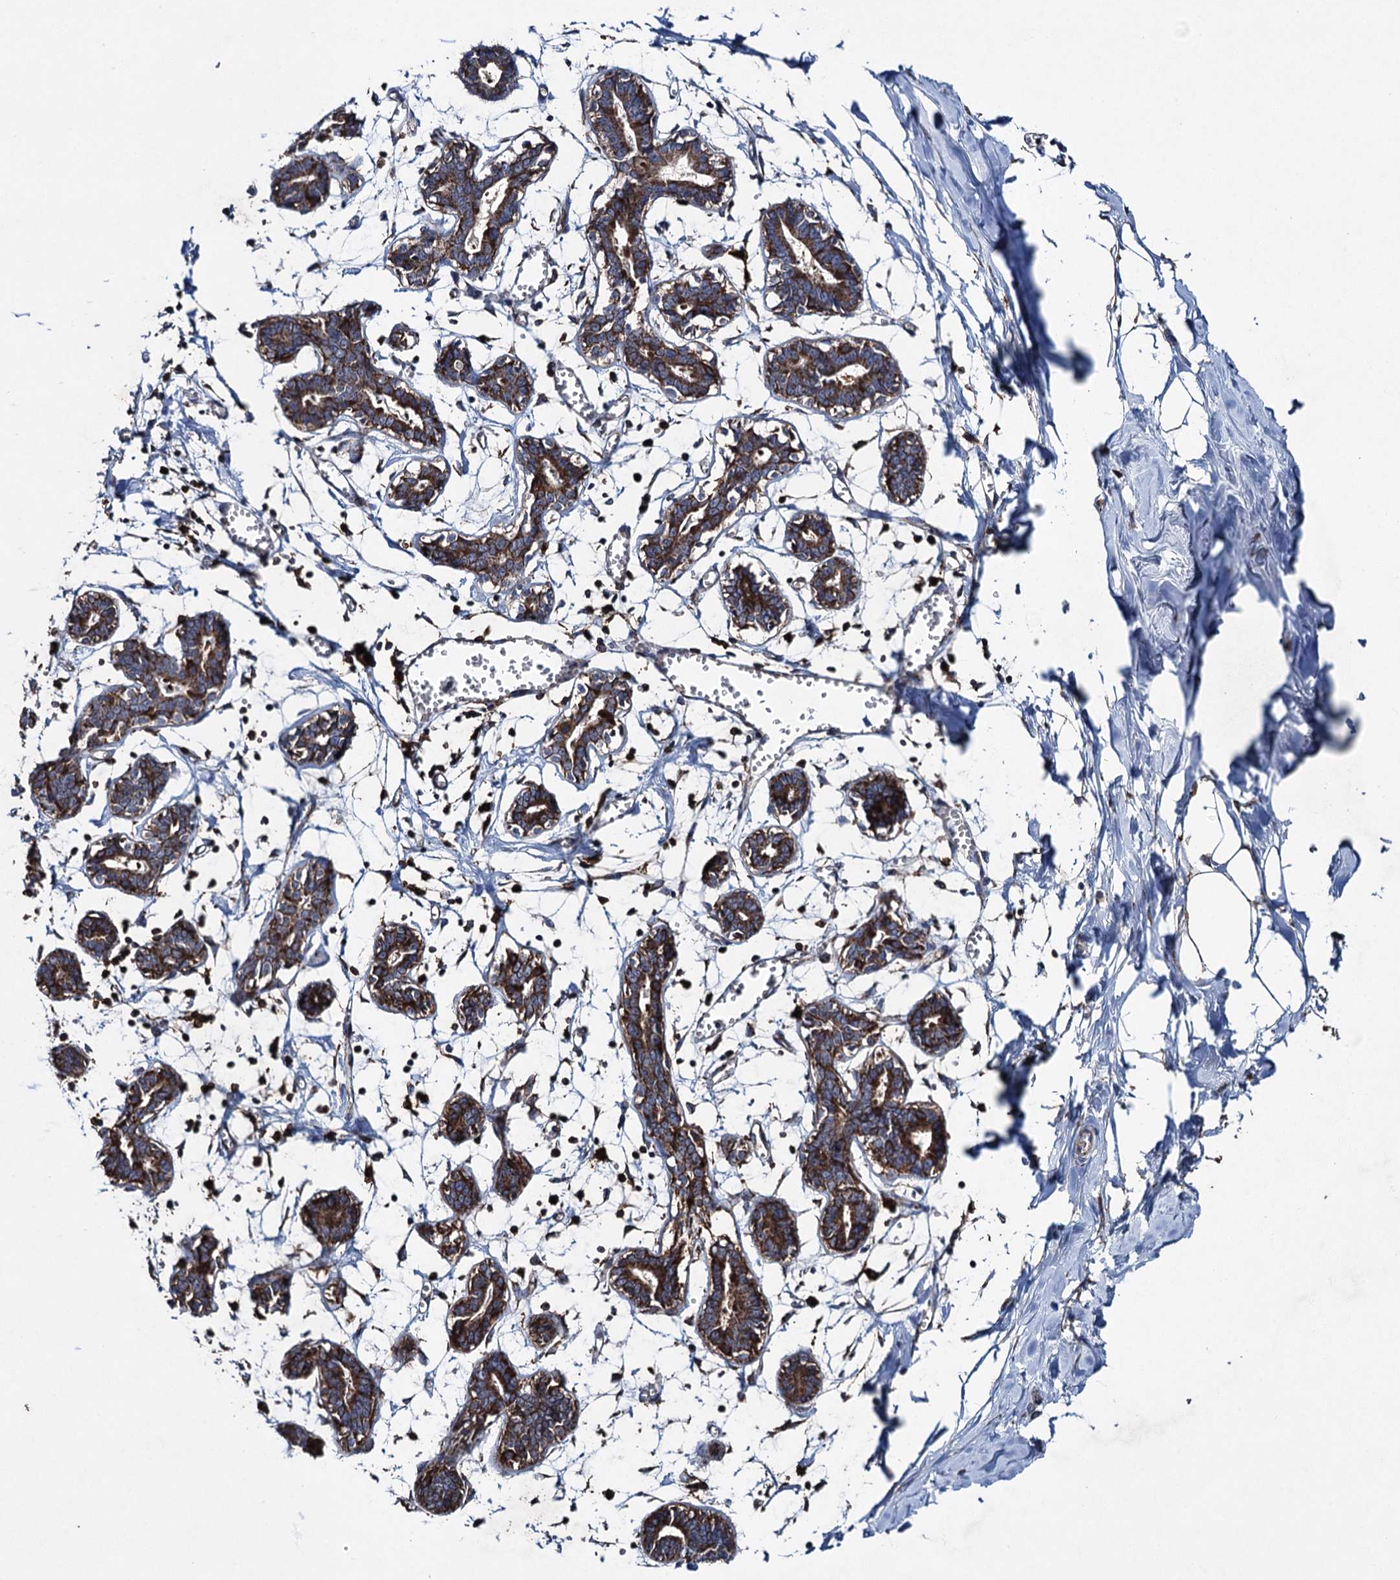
{"staining": {"intensity": "moderate", "quantity": ">75%", "location": "cytoplasmic/membranous"}, "tissue": "breast", "cell_type": "Adipocytes", "image_type": "normal", "snomed": [{"axis": "morphology", "description": "Normal tissue, NOS"}, {"axis": "topography", "description": "Breast"}], "caption": "Human breast stained with a brown dye shows moderate cytoplasmic/membranous positive staining in about >75% of adipocytes.", "gene": "TXNDC11", "patient": {"sex": "female", "age": 27}}